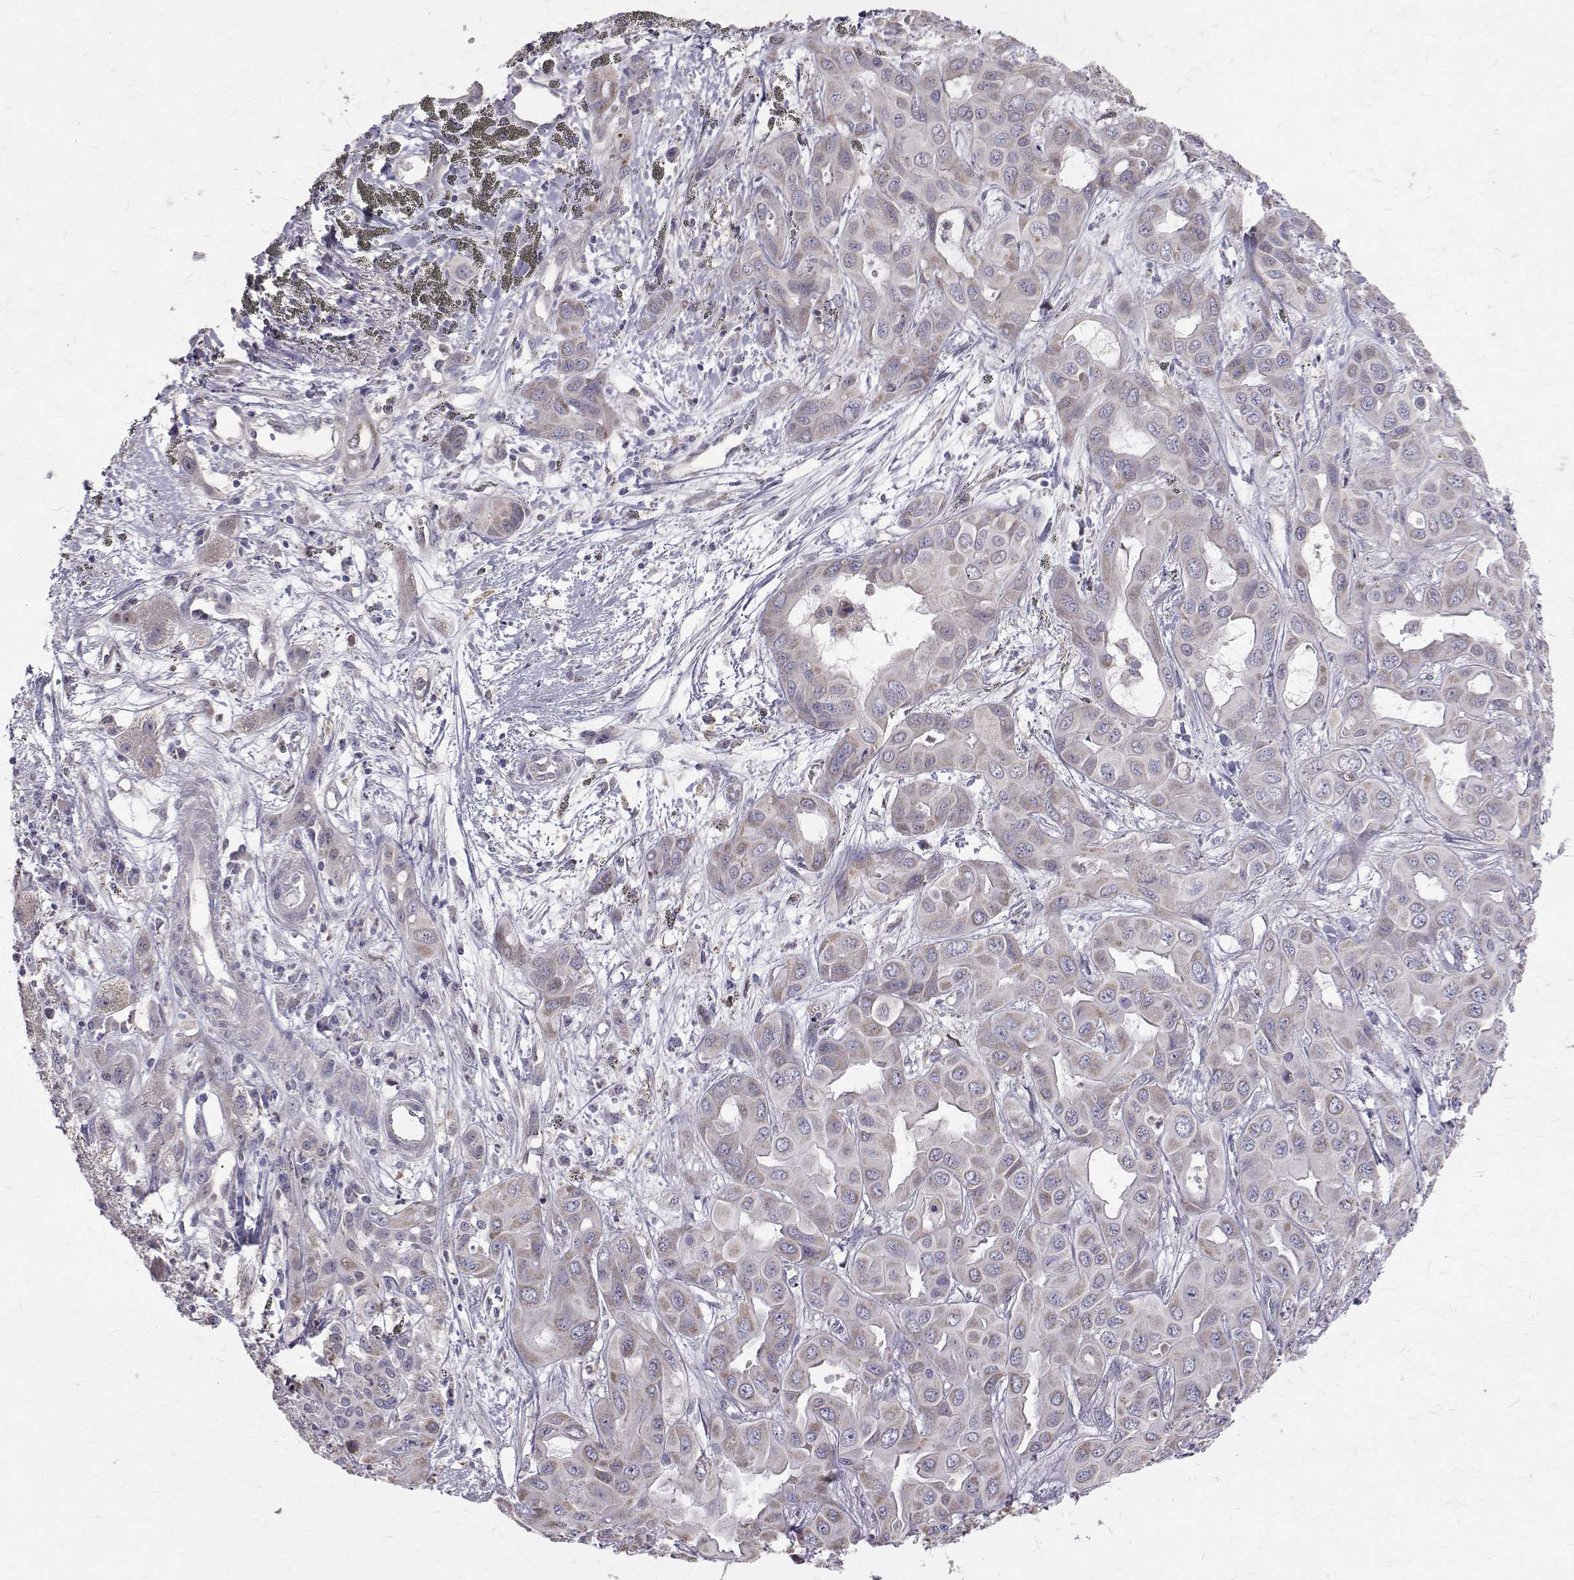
{"staining": {"intensity": "negative", "quantity": "none", "location": "none"}, "tissue": "liver cancer", "cell_type": "Tumor cells", "image_type": "cancer", "snomed": [{"axis": "morphology", "description": "Cholangiocarcinoma"}, {"axis": "topography", "description": "Liver"}], "caption": "A micrograph of human liver cancer (cholangiocarcinoma) is negative for staining in tumor cells.", "gene": "CCDC89", "patient": {"sex": "female", "age": 60}}